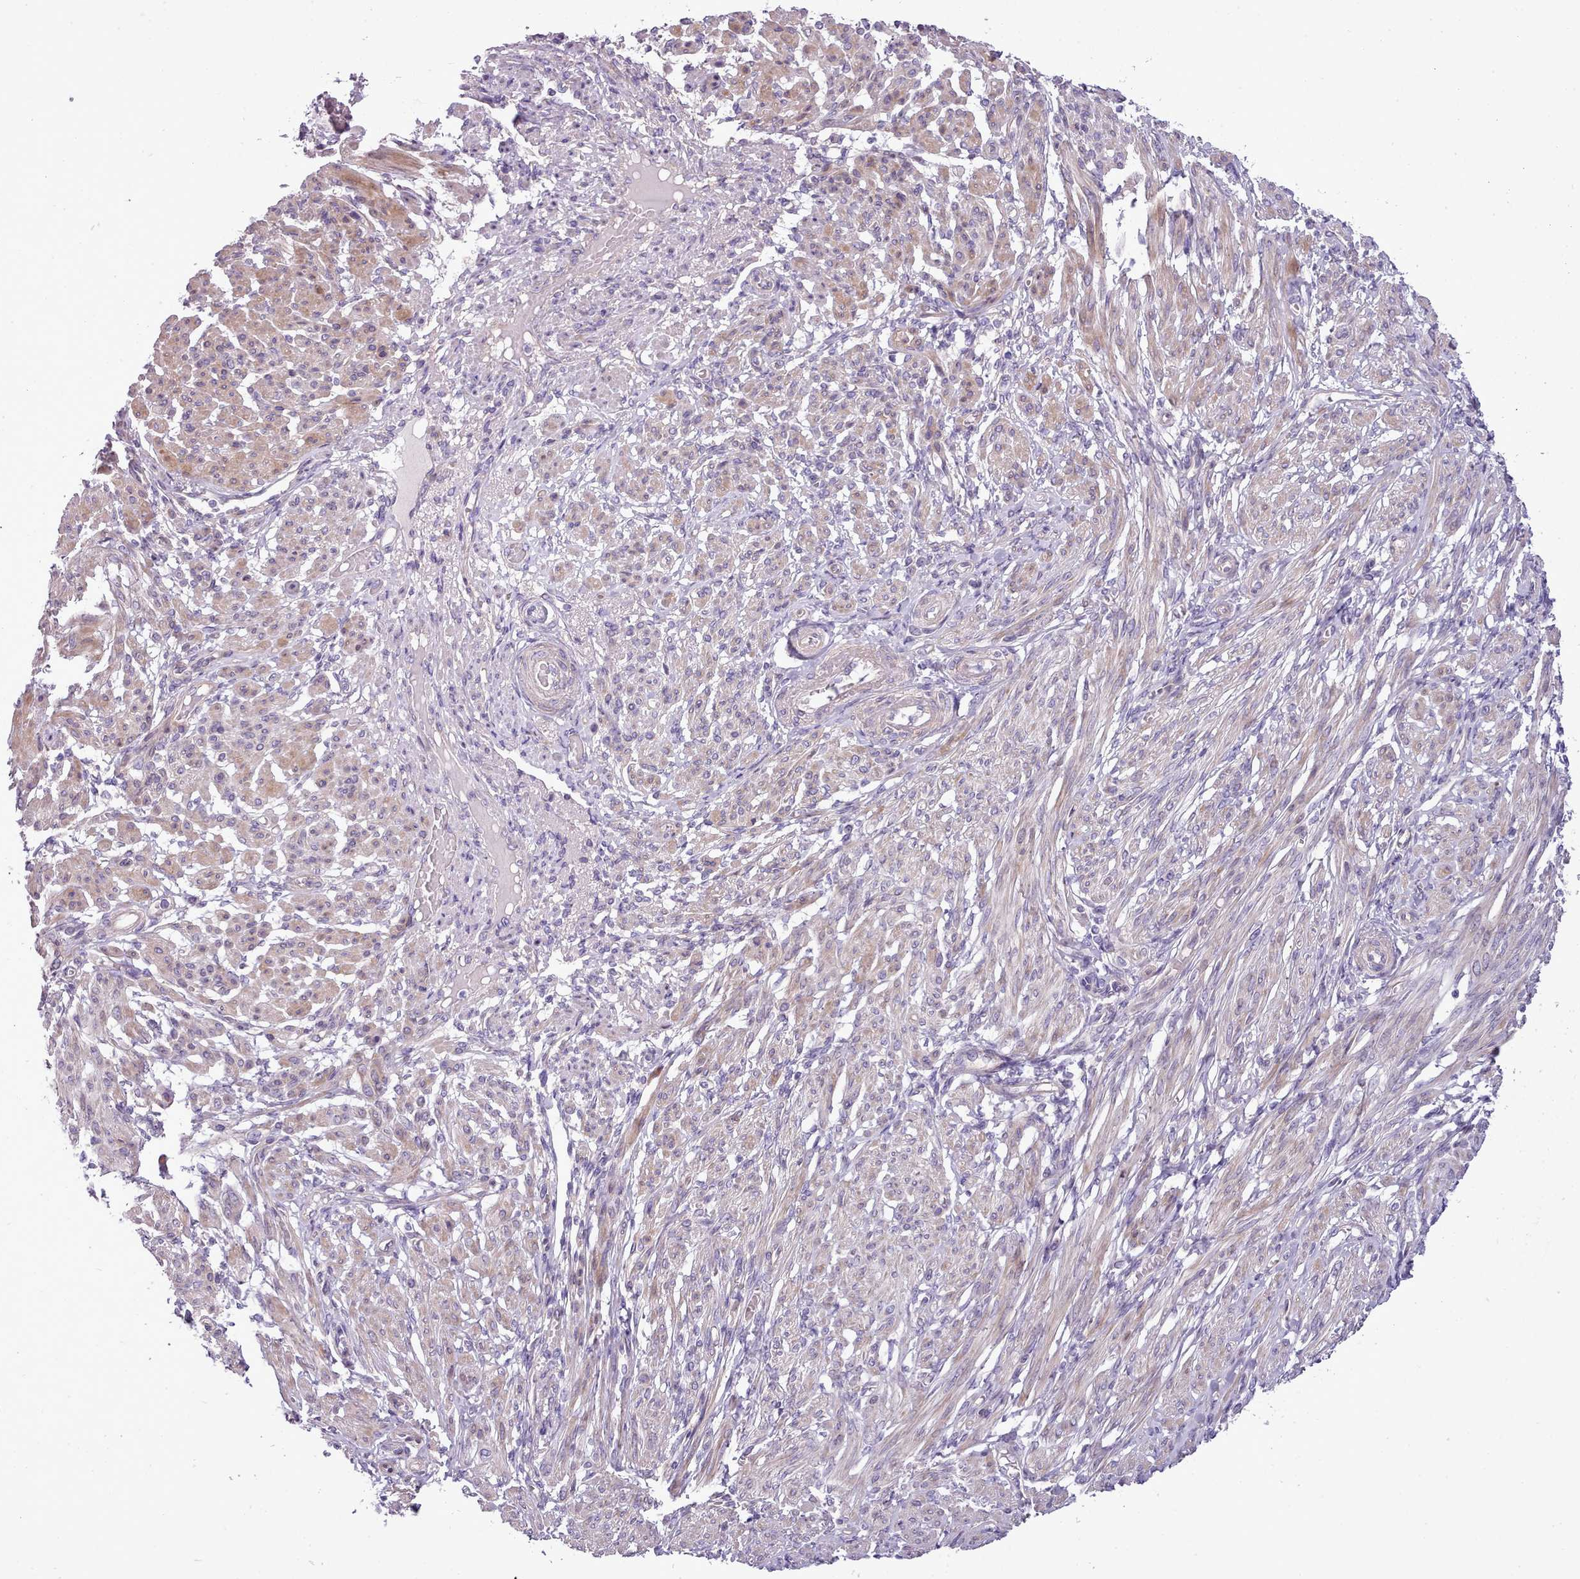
{"staining": {"intensity": "moderate", "quantity": "25%-75%", "location": "cytoplasmic/membranous"}, "tissue": "smooth muscle", "cell_type": "Smooth muscle cells", "image_type": "normal", "snomed": [{"axis": "morphology", "description": "Normal tissue, NOS"}, {"axis": "topography", "description": "Smooth muscle"}], "caption": "IHC of benign human smooth muscle exhibits medium levels of moderate cytoplasmic/membranous staining in approximately 25%-75% of smooth muscle cells.", "gene": "SETX", "patient": {"sex": "female", "age": 39}}